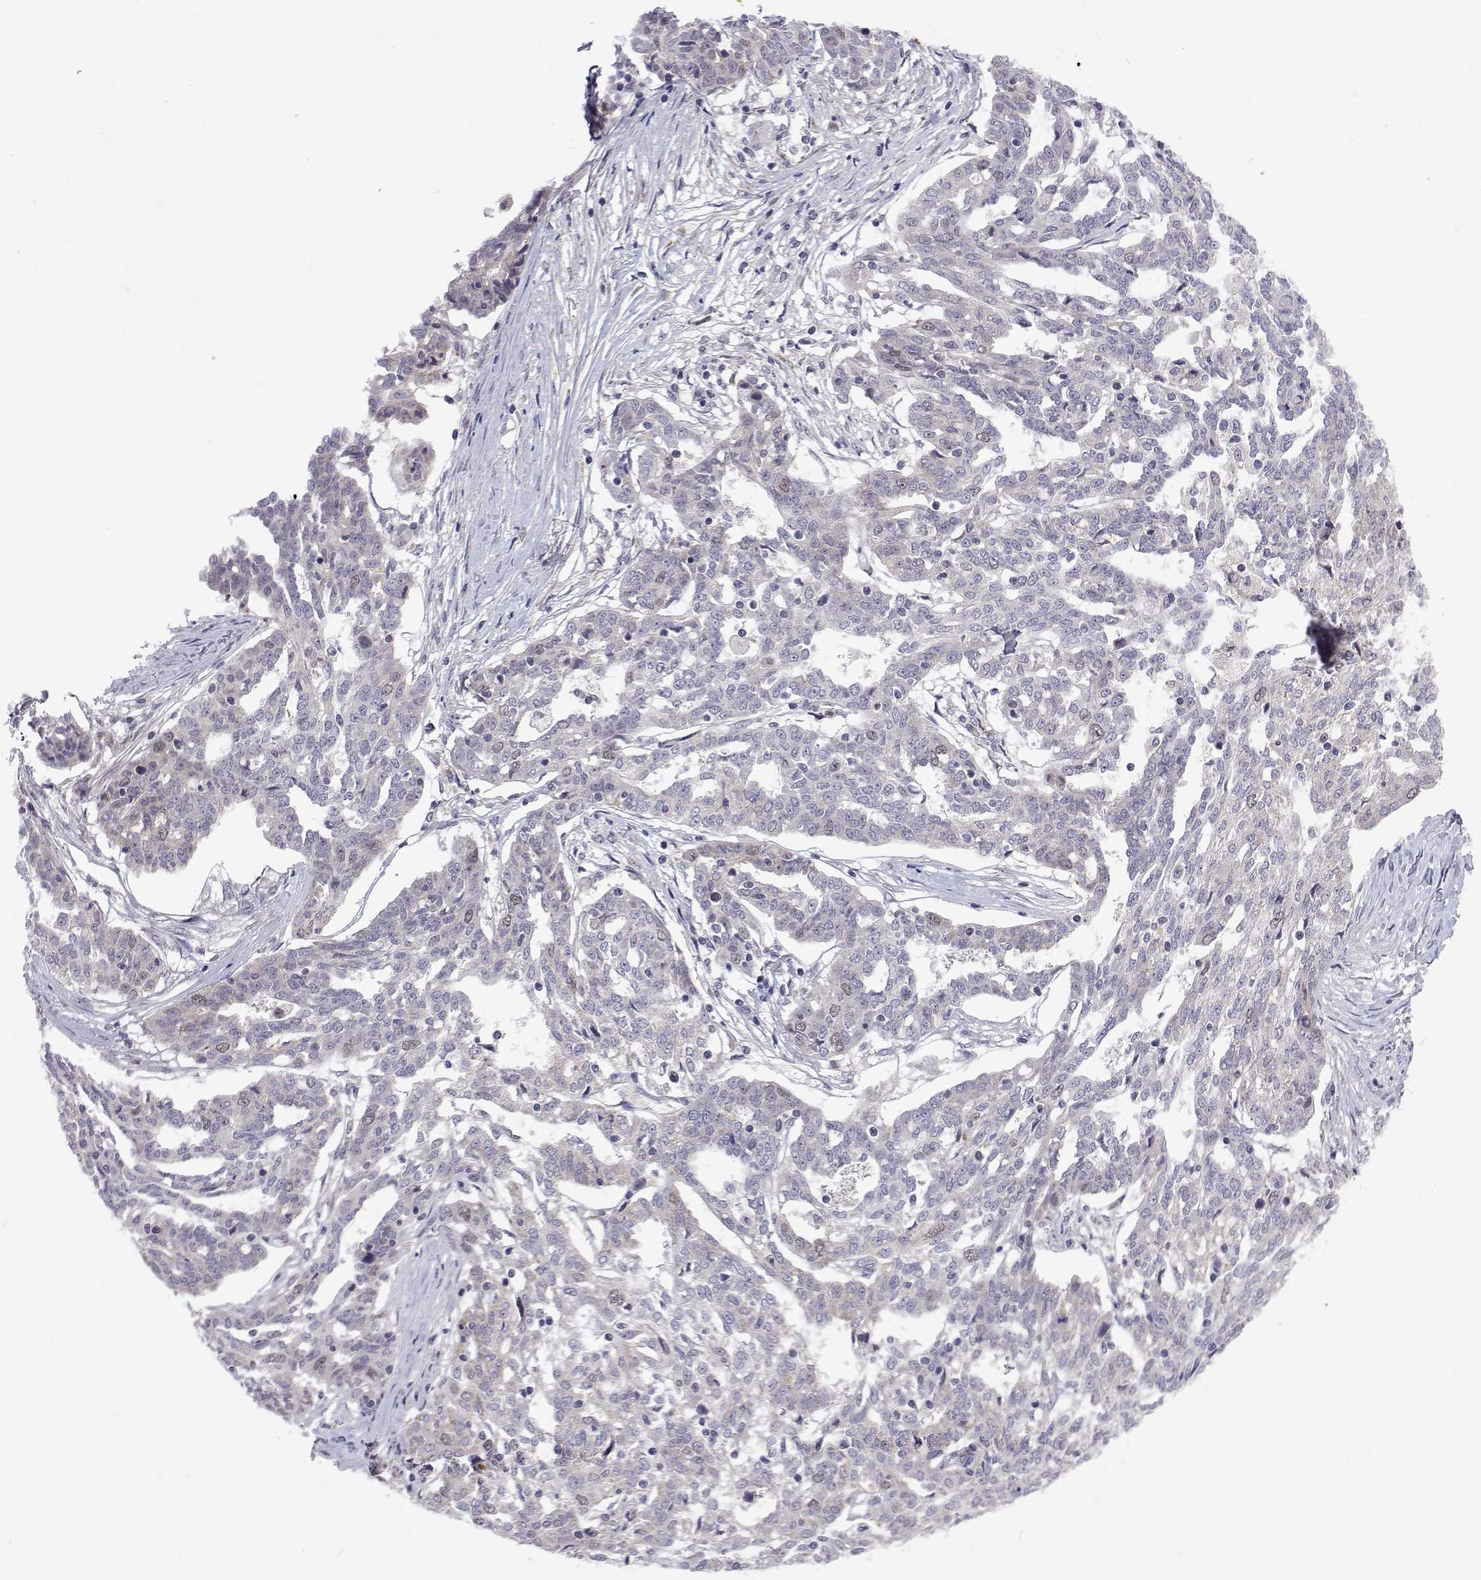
{"staining": {"intensity": "negative", "quantity": "none", "location": "none"}, "tissue": "ovarian cancer", "cell_type": "Tumor cells", "image_type": "cancer", "snomed": [{"axis": "morphology", "description": "Cystadenocarcinoma, serous, NOS"}, {"axis": "topography", "description": "Ovary"}], "caption": "High power microscopy photomicrograph of an immunohistochemistry (IHC) photomicrograph of ovarian cancer, revealing no significant expression in tumor cells. (DAB IHC with hematoxylin counter stain).", "gene": "DHTKD1", "patient": {"sex": "female", "age": 67}}